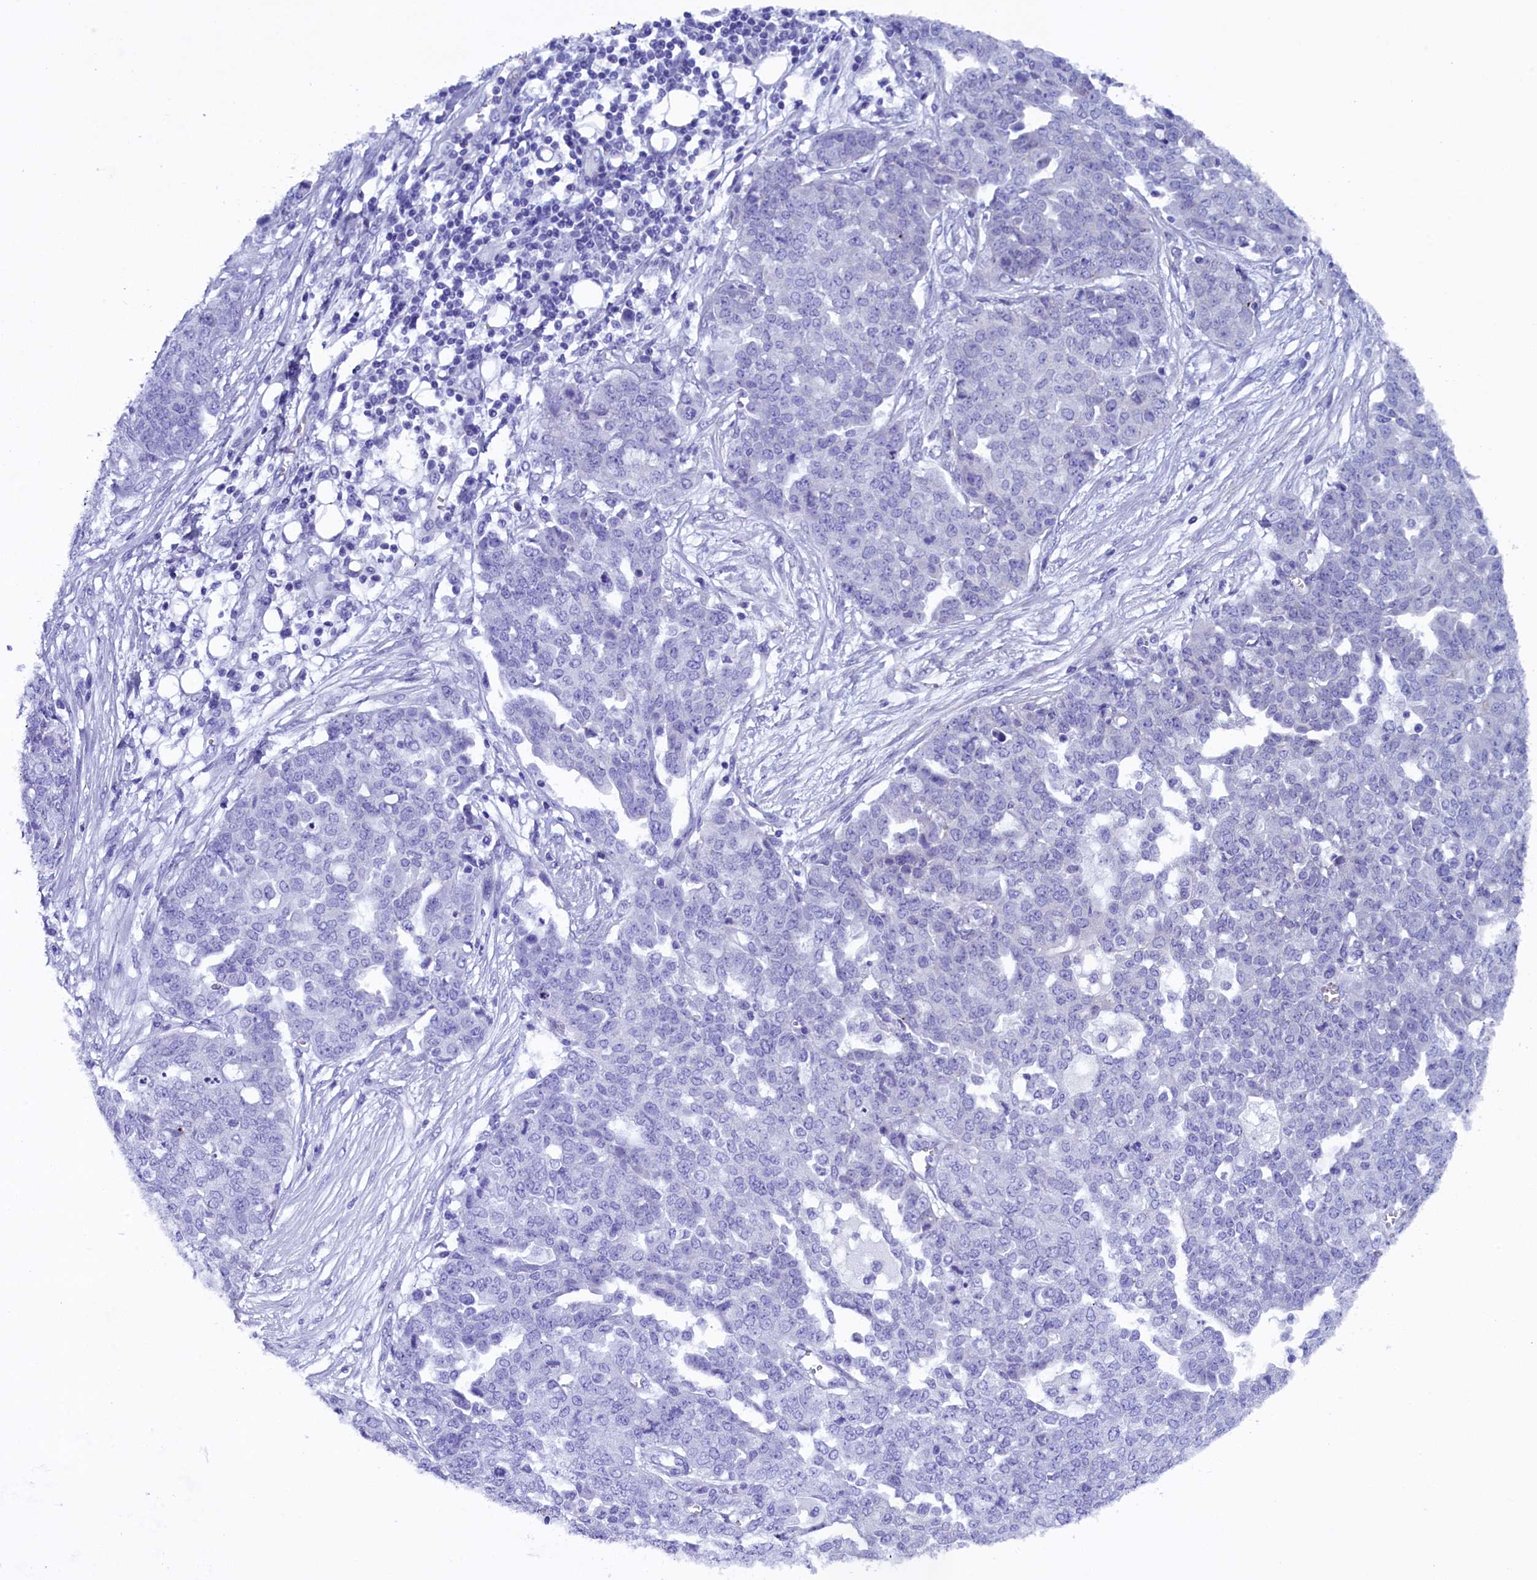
{"staining": {"intensity": "negative", "quantity": "none", "location": "none"}, "tissue": "ovarian cancer", "cell_type": "Tumor cells", "image_type": "cancer", "snomed": [{"axis": "morphology", "description": "Cystadenocarcinoma, serous, NOS"}, {"axis": "topography", "description": "Soft tissue"}, {"axis": "topography", "description": "Ovary"}], "caption": "This is an immunohistochemistry image of ovarian cancer (serous cystadenocarcinoma). There is no positivity in tumor cells.", "gene": "SLC39A6", "patient": {"sex": "female", "age": 57}}